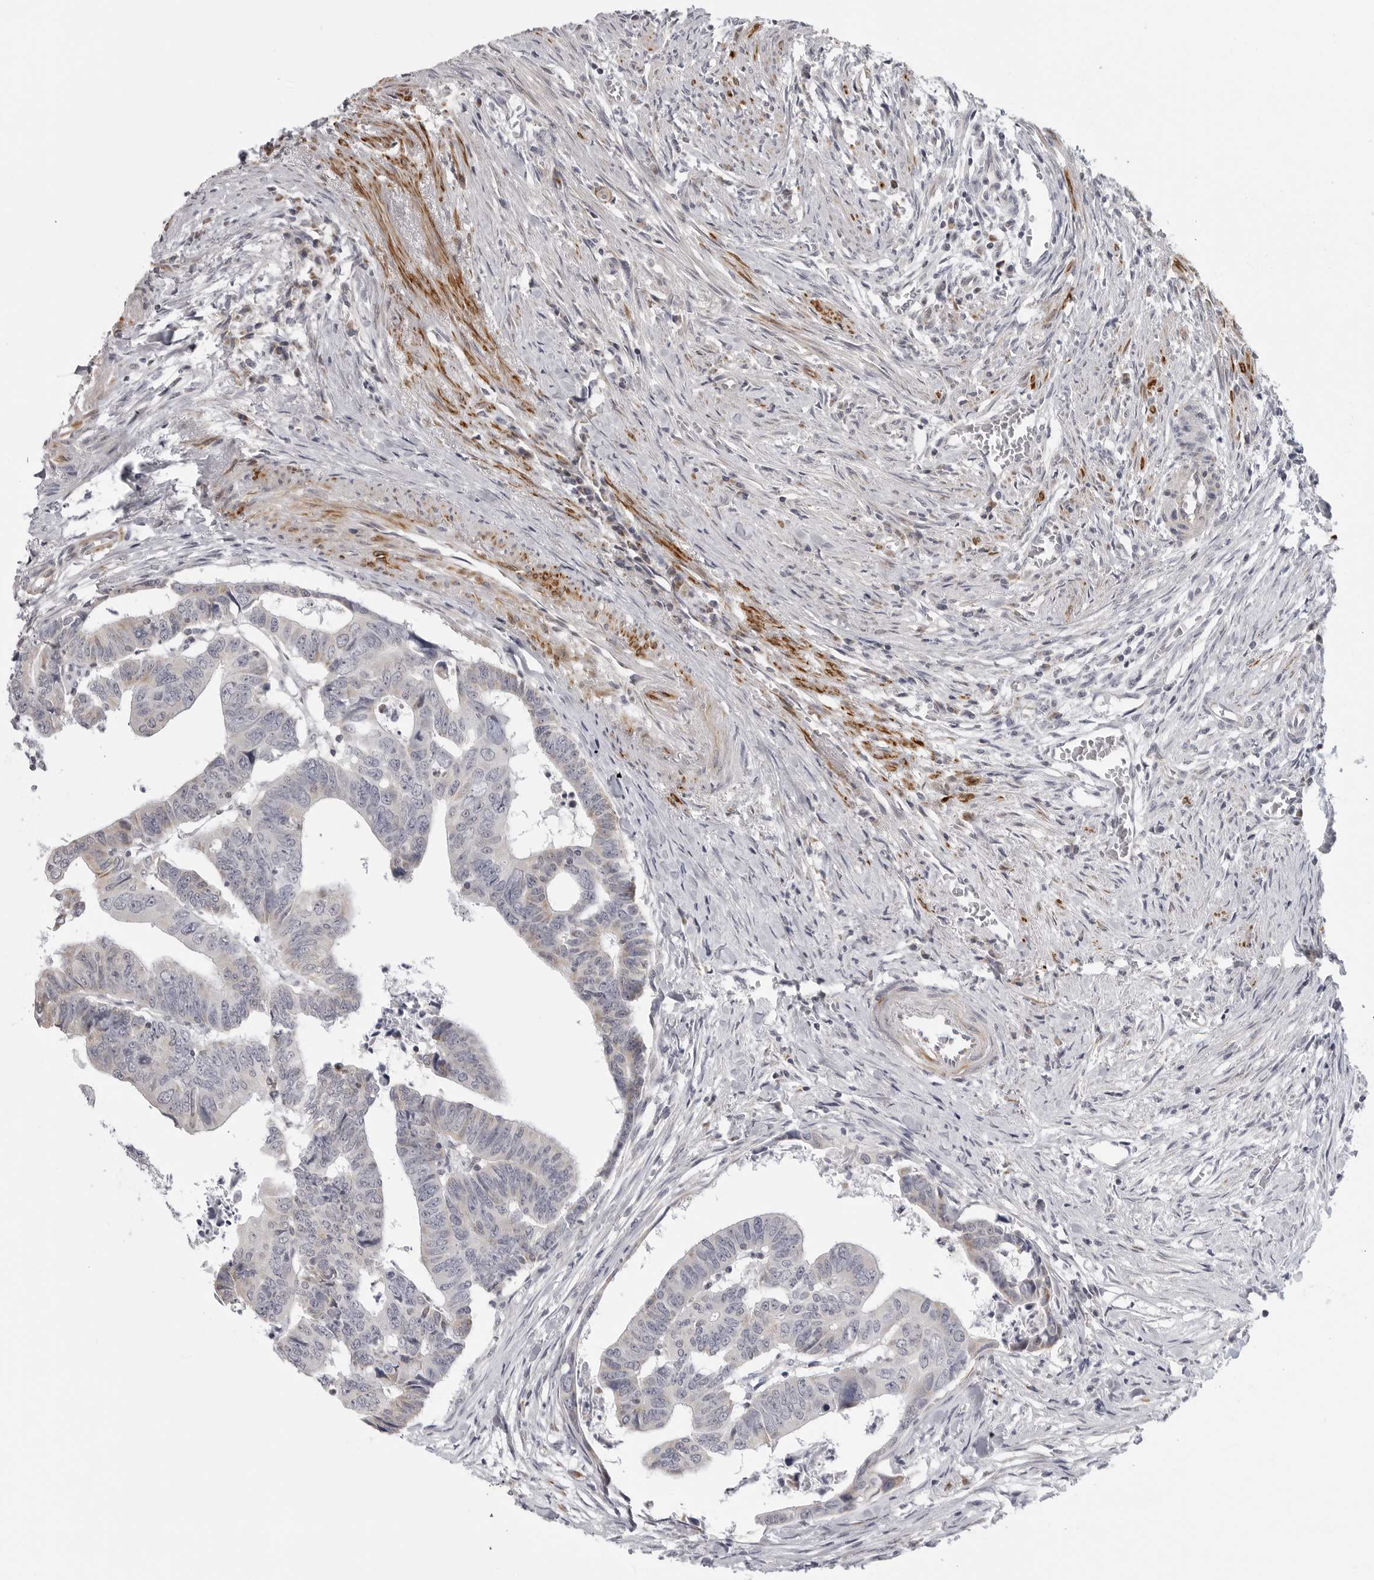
{"staining": {"intensity": "negative", "quantity": "none", "location": "none"}, "tissue": "colorectal cancer", "cell_type": "Tumor cells", "image_type": "cancer", "snomed": [{"axis": "morphology", "description": "Adenocarcinoma, NOS"}, {"axis": "topography", "description": "Rectum"}], "caption": "This micrograph is of colorectal cancer (adenocarcinoma) stained with IHC to label a protein in brown with the nuclei are counter-stained blue. There is no positivity in tumor cells. Nuclei are stained in blue.", "gene": "MAP7D1", "patient": {"sex": "female", "age": 65}}